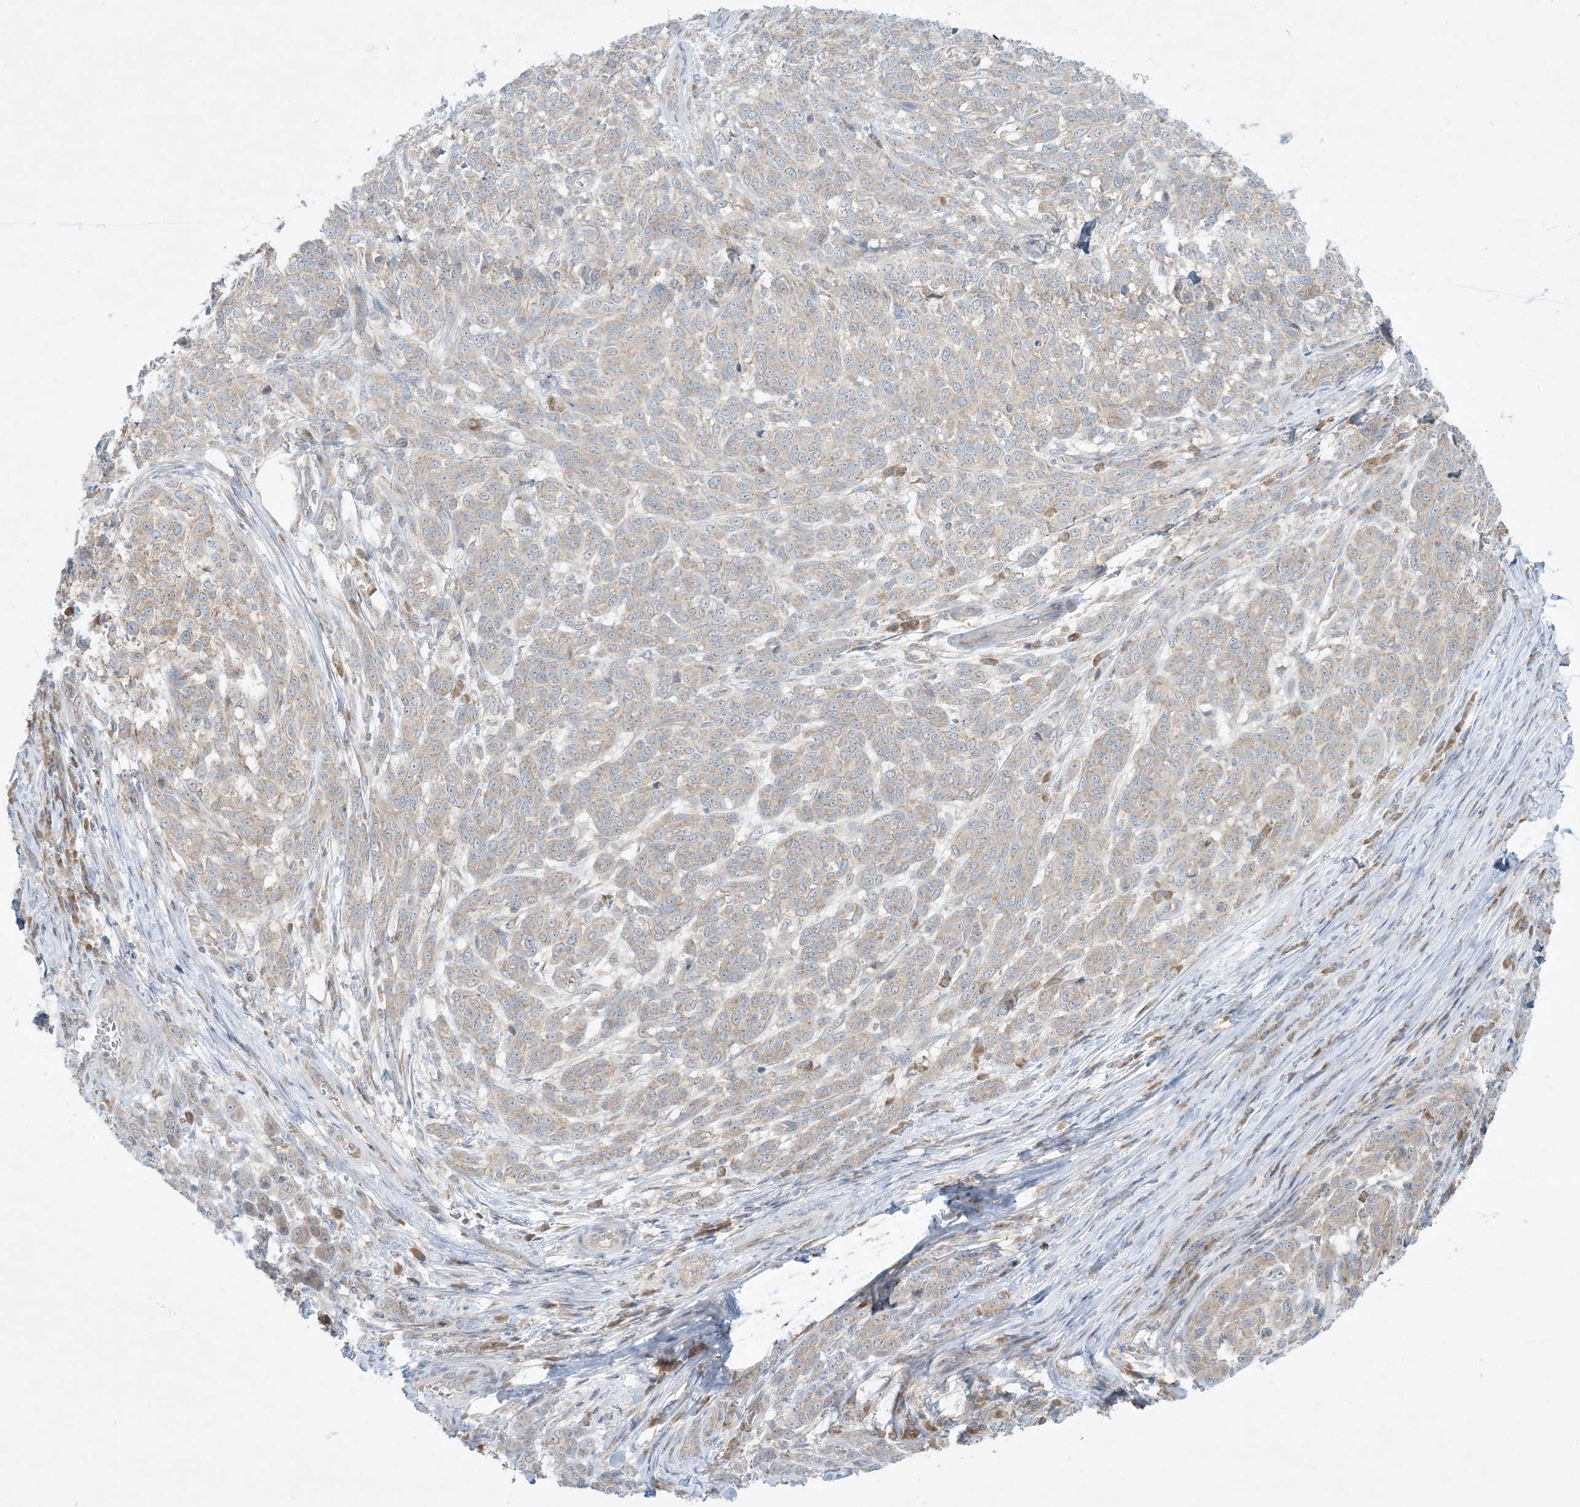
{"staining": {"intensity": "moderate", "quantity": "25%-75%", "location": "cytoplasmic/membranous"}, "tissue": "melanoma", "cell_type": "Tumor cells", "image_type": "cancer", "snomed": [{"axis": "morphology", "description": "Malignant melanoma, NOS"}, {"axis": "topography", "description": "Skin"}], "caption": "Immunohistochemical staining of malignant melanoma displays moderate cytoplasmic/membranous protein expression in approximately 25%-75% of tumor cells.", "gene": "RPP40", "patient": {"sex": "male", "age": 49}}